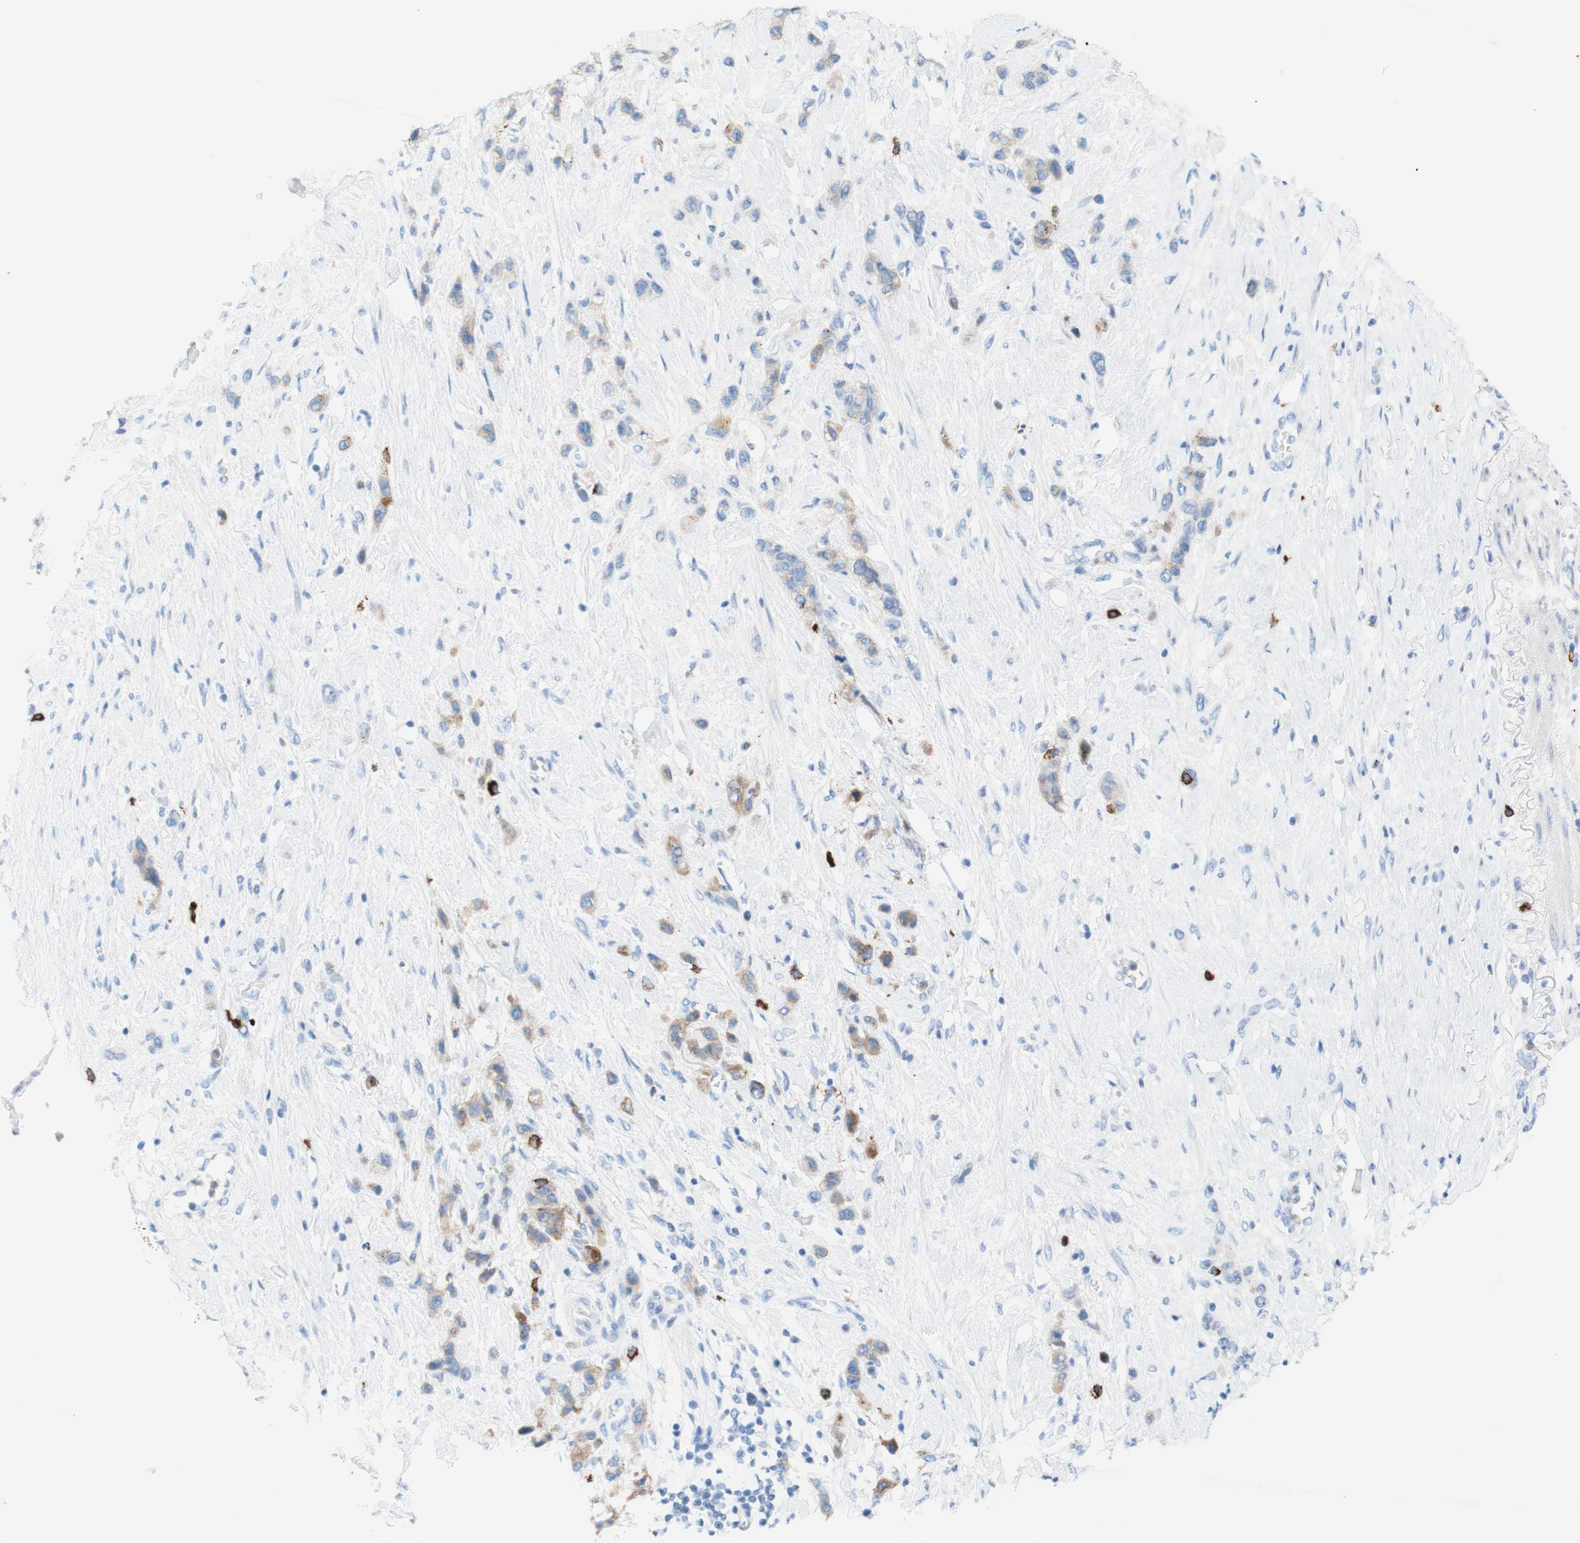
{"staining": {"intensity": "weak", "quantity": "25%-75%", "location": "cytoplasmic/membranous"}, "tissue": "stomach cancer", "cell_type": "Tumor cells", "image_type": "cancer", "snomed": [{"axis": "morphology", "description": "Adenocarcinoma, NOS"}, {"axis": "morphology", "description": "Adenocarcinoma, High grade"}, {"axis": "topography", "description": "Stomach, upper"}, {"axis": "topography", "description": "Stomach, lower"}], "caption": "A brown stain highlights weak cytoplasmic/membranous positivity of a protein in human stomach cancer tumor cells.", "gene": "CEACAM1", "patient": {"sex": "female", "age": 65}}